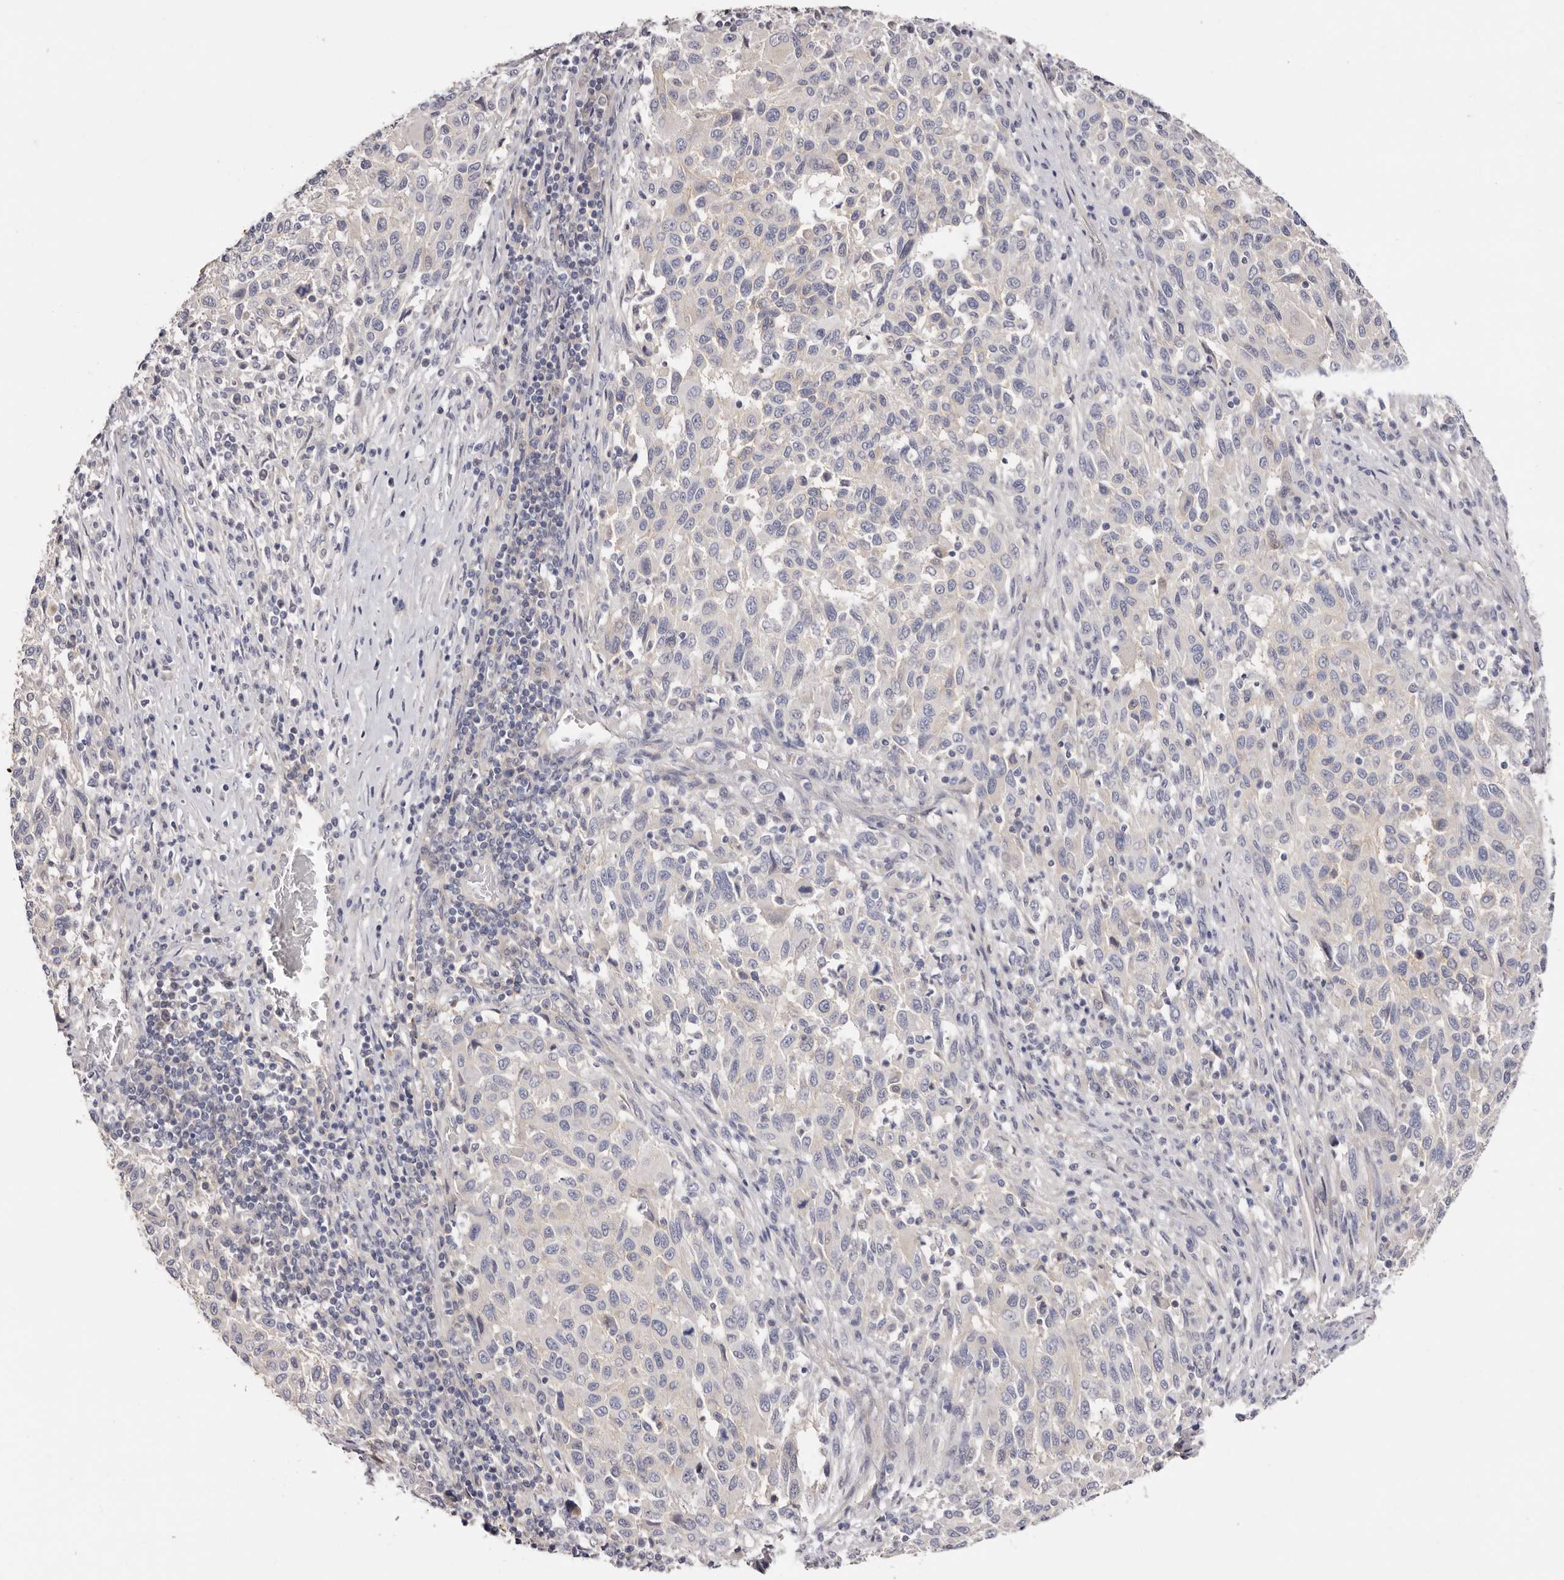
{"staining": {"intensity": "negative", "quantity": "none", "location": "none"}, "tissue": "melanoma", "cell_type": "Tumor cells", "image_type": "cancer", "snomed": [{"axis": "morphology", "description": "Malignant melanoma, Metastatic site"}, {"axis": "topography", "description": "Lymph node"}], "caption": "An image of melanoma stained for a protein shows no brown staining in tumor cells. (DAB (3,3'-diaminobenzidine) immunohistochemistry (IHC) with hematoxylin counter stain).", "gene": "STK16", "patient": {"sex": "male", "age": 61}}